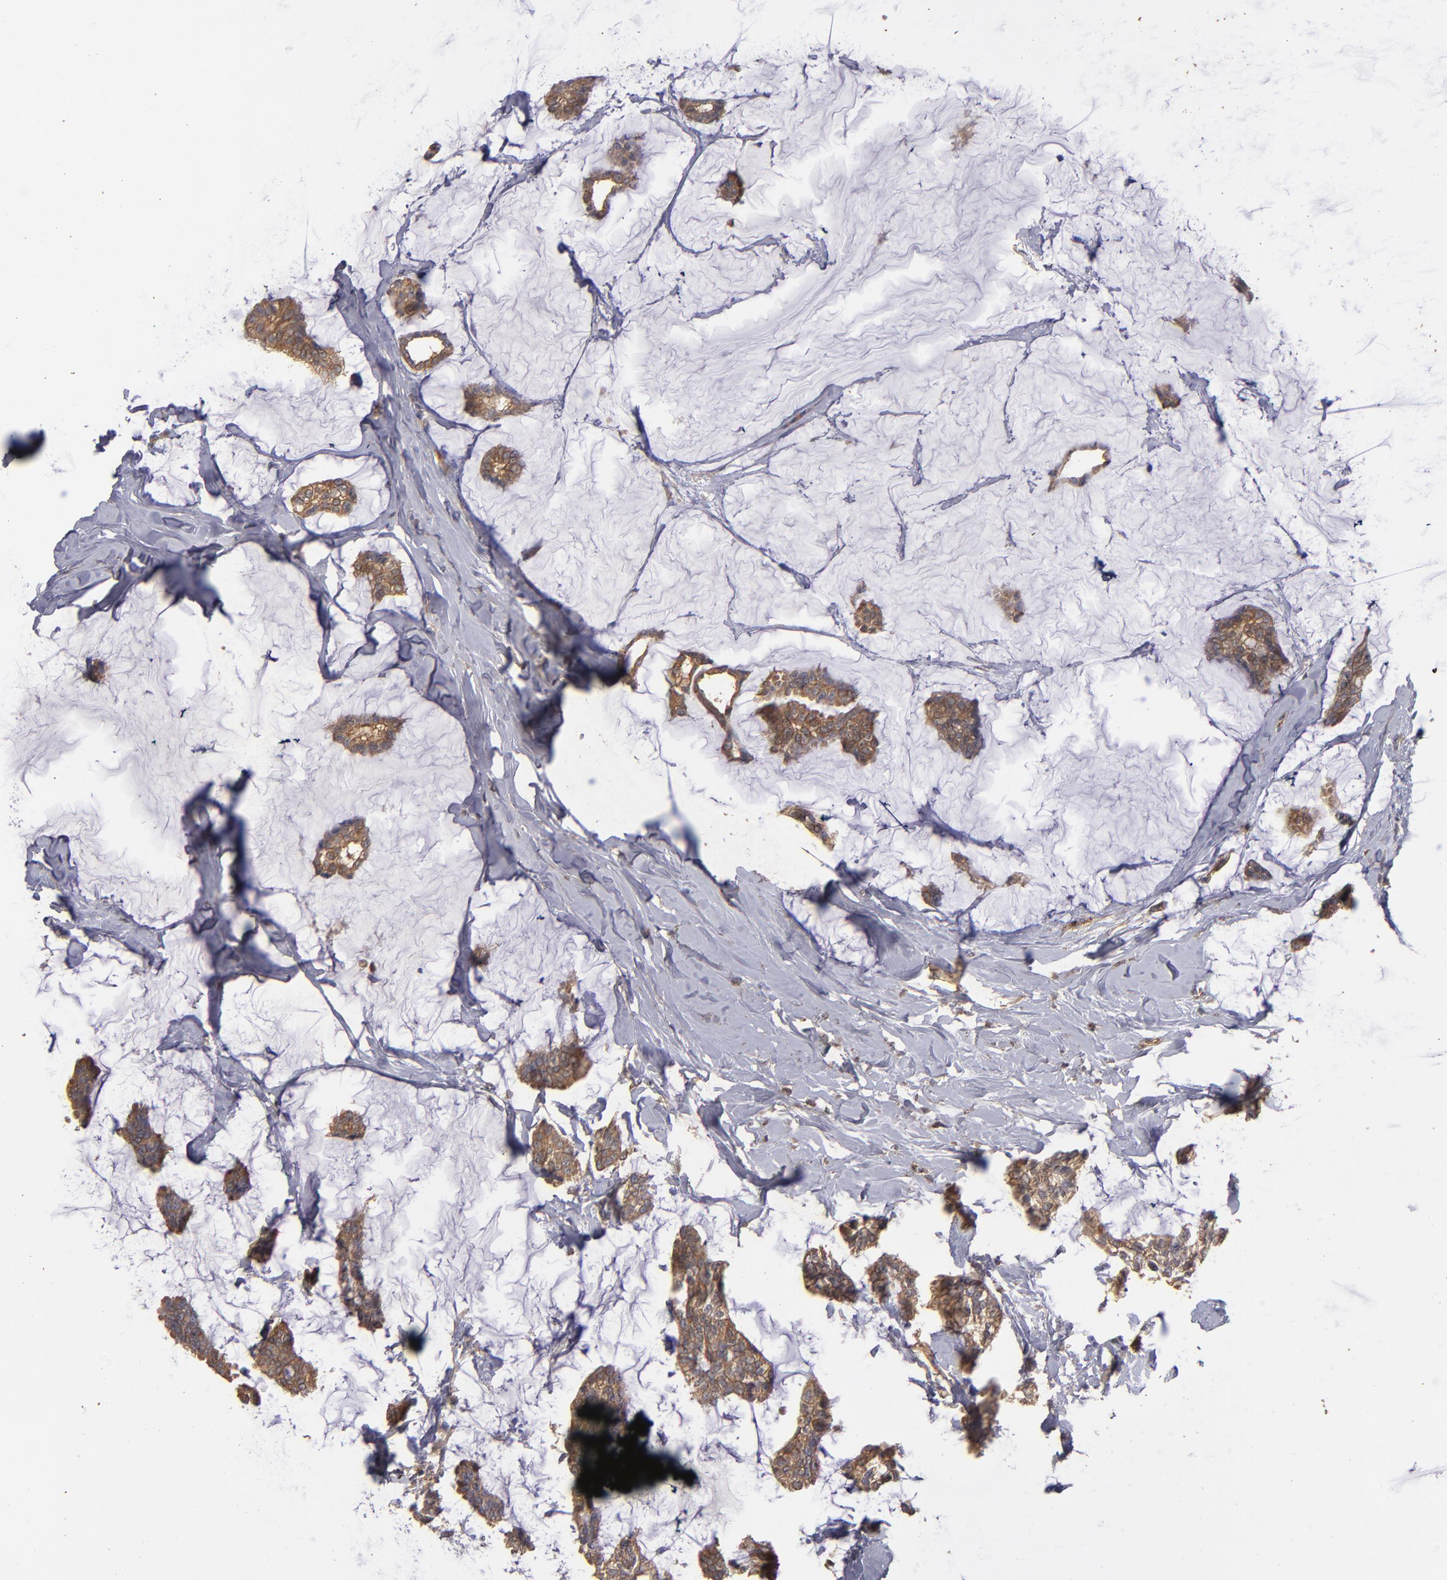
{"staining": {"intensity": "strong", "quantity": ">75%", "location": "cytoplasmic/membranous"}, "tissue": "breast cancer", "cell_type": "Tumor cells", "image_type": "cancer", "snomed": [{"axis": "morphology", "description": "Duct carcinoma"}, {"axis": "topography", "description": "Breast"}], "caption": "Immunohistochemical staining of invasive ductal carcinoma (breast) demonstrates high levels of strong cytoplasmic/membranous expression in approximately >75% of tumor cells.", "gene": "DIPK2B", "patient": {"sex": "female", "age": 93}}